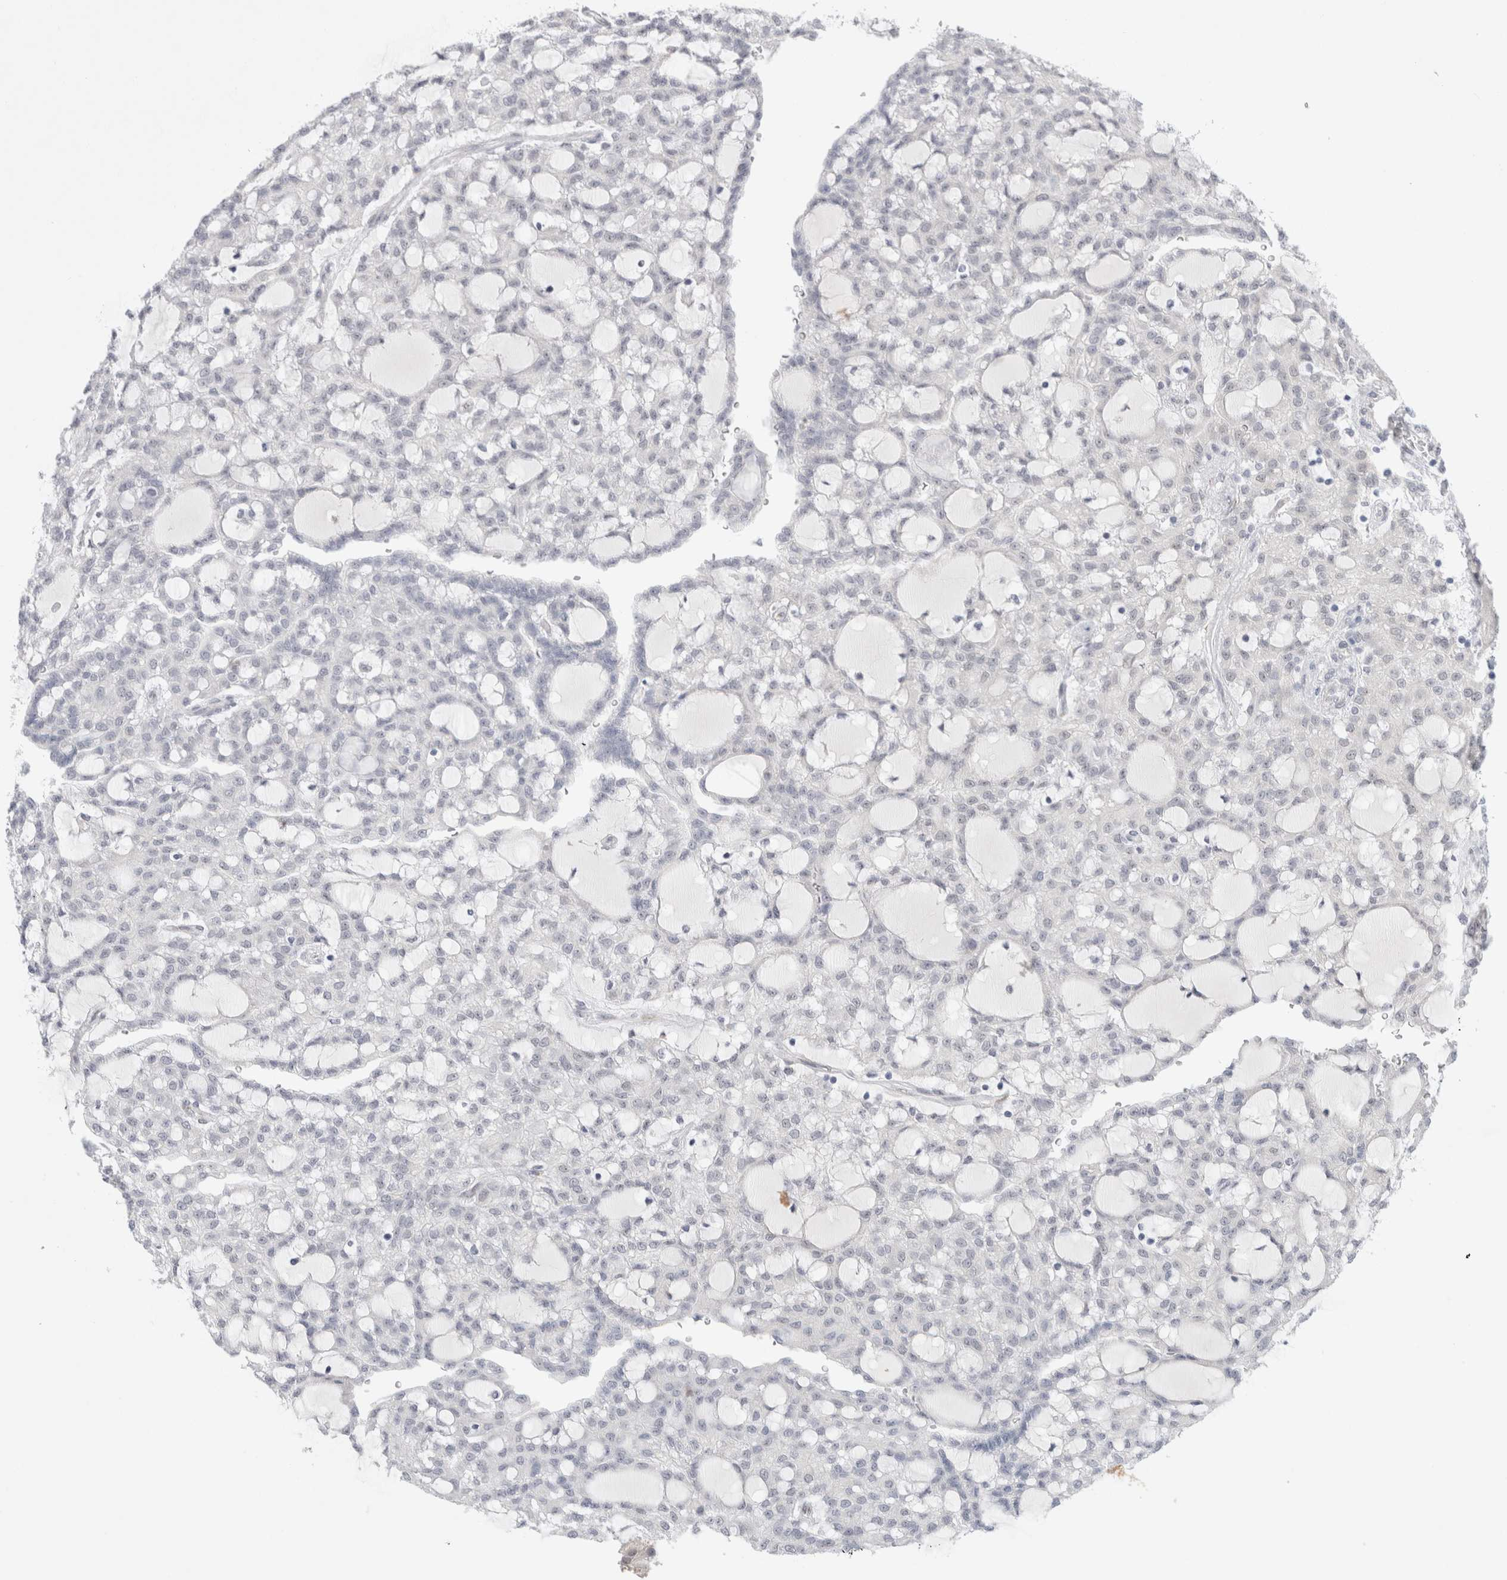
{"staining": {"intensity": "negative", "quantity": "none", "location": "none"}, "tissue": "renal cancer", "cell_type": "Tumor cells", "image_type": "cancer", "snomed": [{"axis": "morphology", "description": "Adenocarcinoma, NOS"}, {"axis": "topography", "description": "Kidney"}], "caption": "This photomicrograph is of renal adenocarcinoma stained with immunohistochemistry (IHC) to label a protein in brown with the nuclei are counter-stained blue. There is no expression in tumor cells. Brightfield microscopy of IHC stained with DAB (brown) and hematoxylin (blue), captured at high magnification.", "gene": "TRMT1L", "patient": {"sex": "male", "age": 63}}